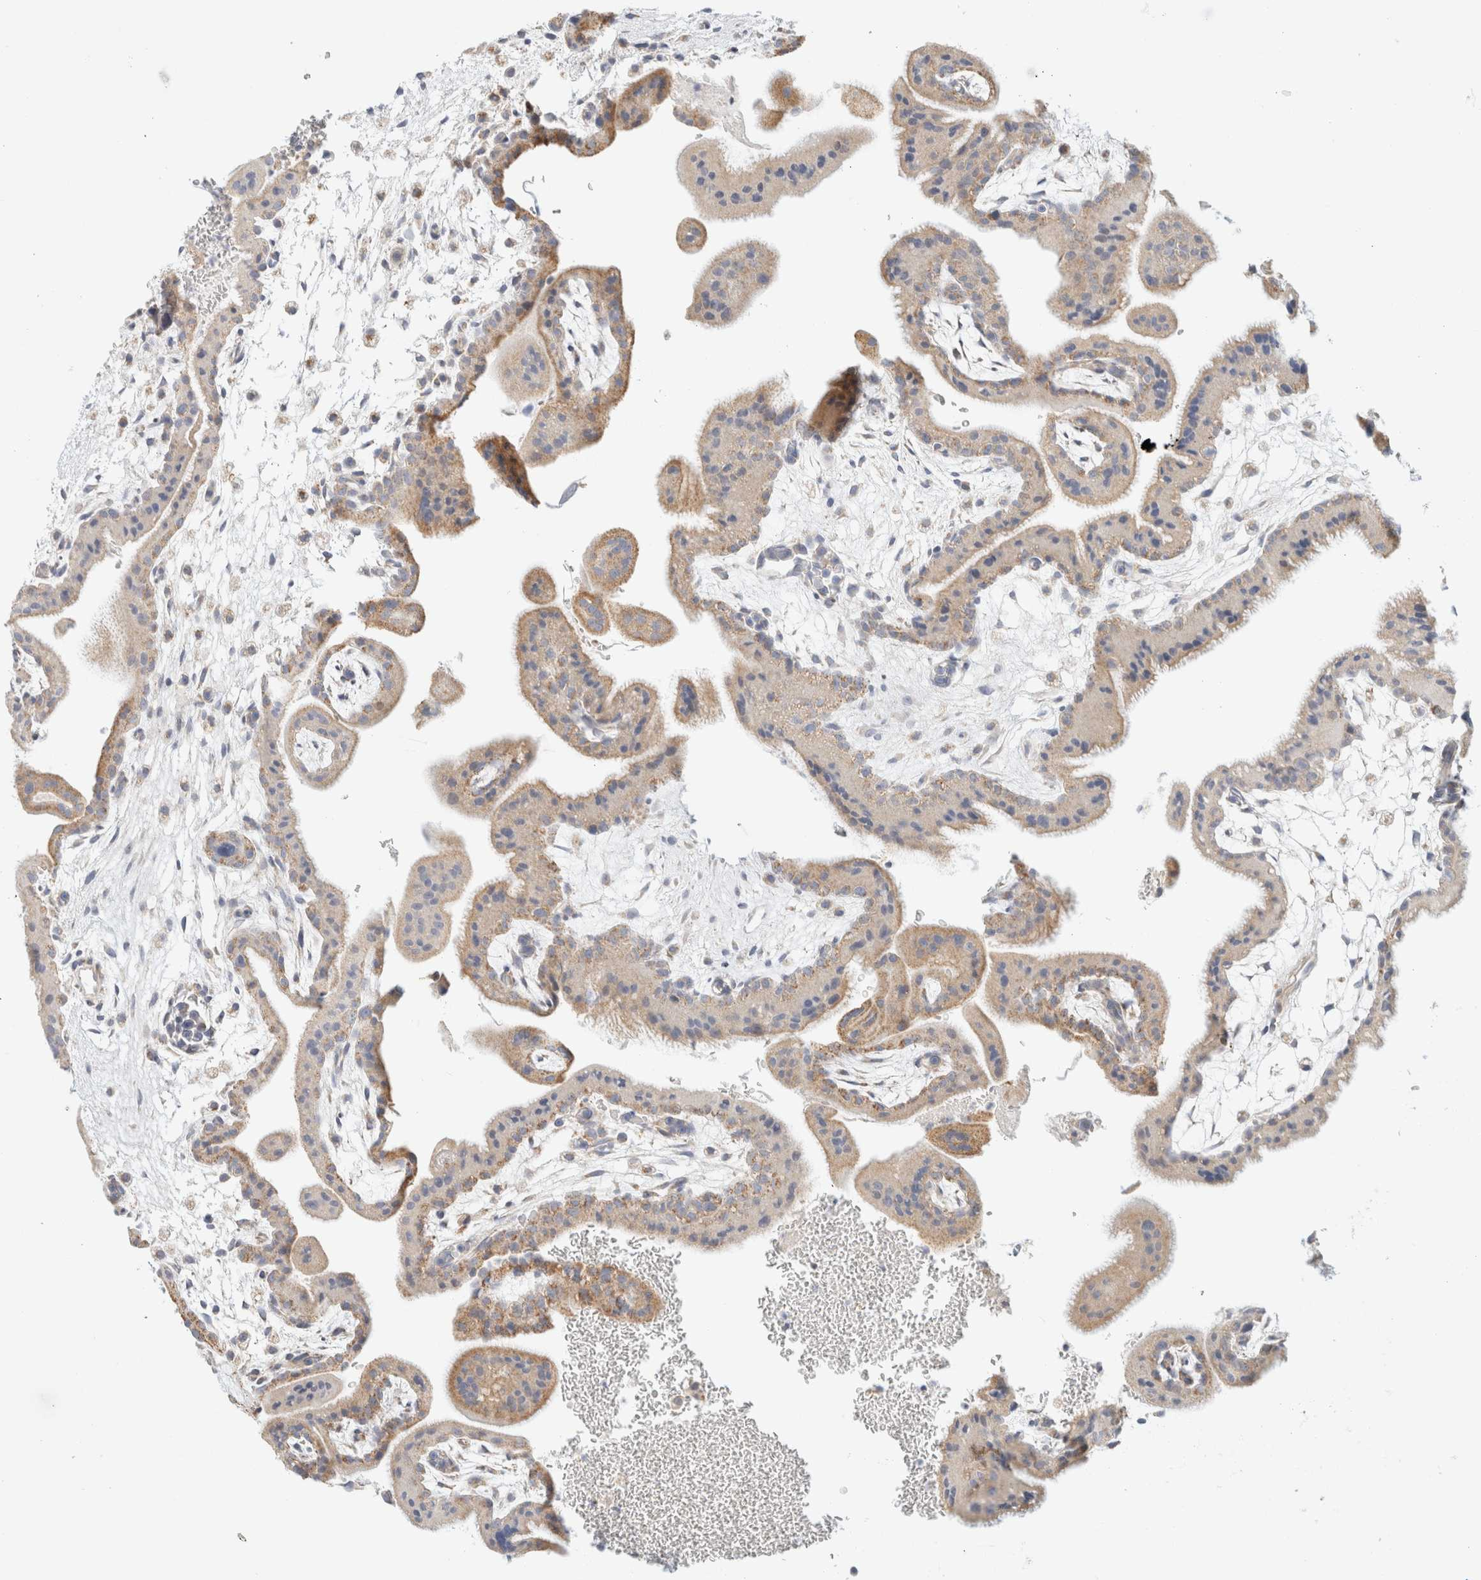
{"staining": {"intensity": "weak", "quantity": ">75%", "location": "cytoplasmic/membranous"}, "tissue": "placenta", "cell_type": "Decidual cells", "image_type": "normal", "snomed": [{"axis": "morphology", "description": "Normal tissue, NOS"}, {"axis": "topography", "description": "Placenta"}], "caption": "Decidual cells exhibit low levels of weak cytoplasmic/membranous staining in approximately >75% of cells in normal human placenta. (IHC, brightfield microscopy, high magnification).", "gene": "HDHD3", "patient": {"sex": "female", "age": 35}}